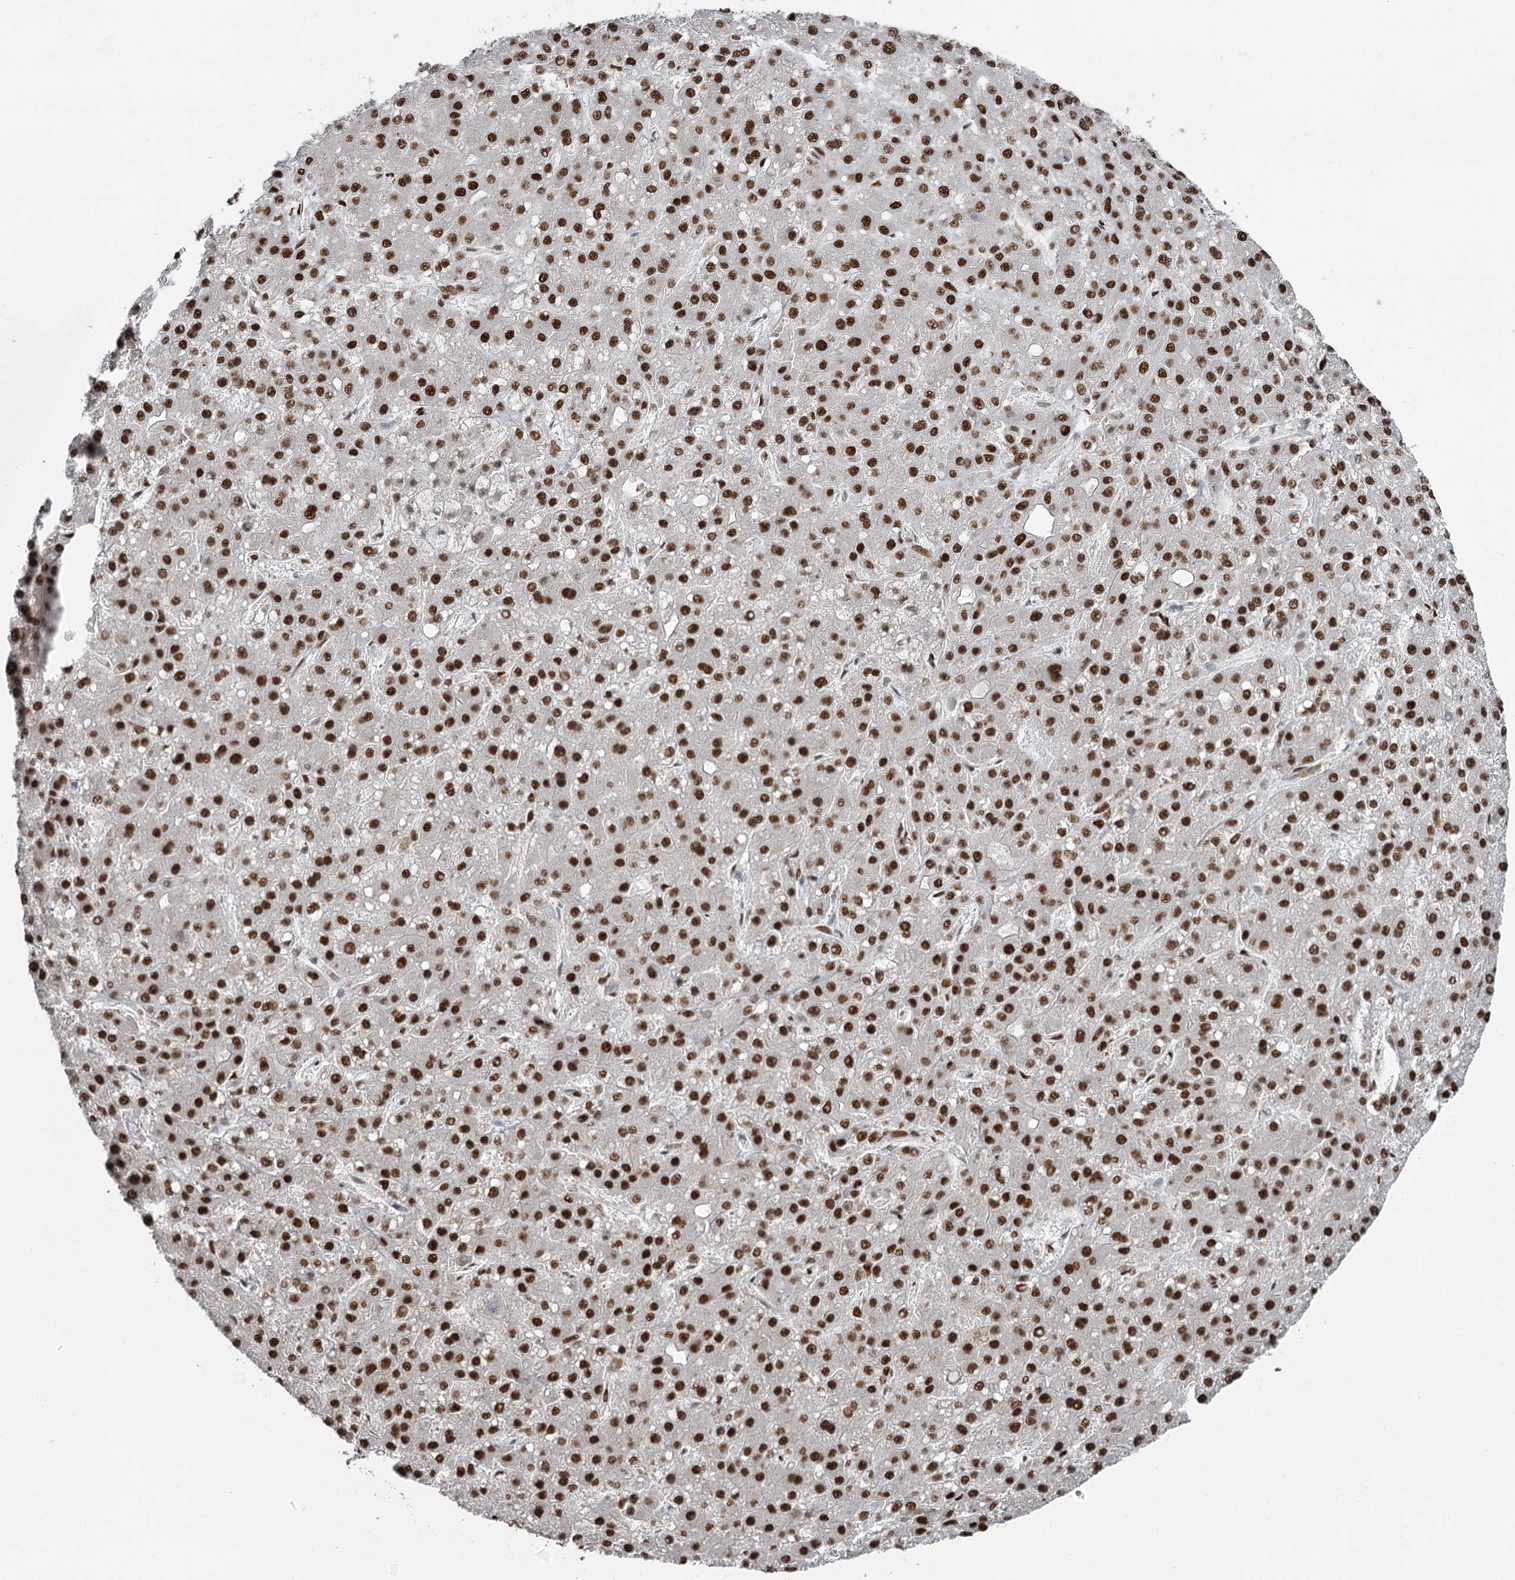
{"staining": {"intensity": "strong", "quantity": ">75%", "location": "nuclear"}, "tissue": "liver cancer", "cell_type": "Tumor cells", "image_type": "cancer", "snomed": [{"axis": "morphology", "description": "Carcinoma, Hepatocellular, NOS"}, {"axis": "topography", "description": "Liver"}], "caption": "Brown immunohistochemical staining in liver hepatocellular carcinoma shows strong nuclear positivity in approximately >75% of tumor cells.", "gene": "RBBP7", "patient": {"sex": "male", "age": 67}}